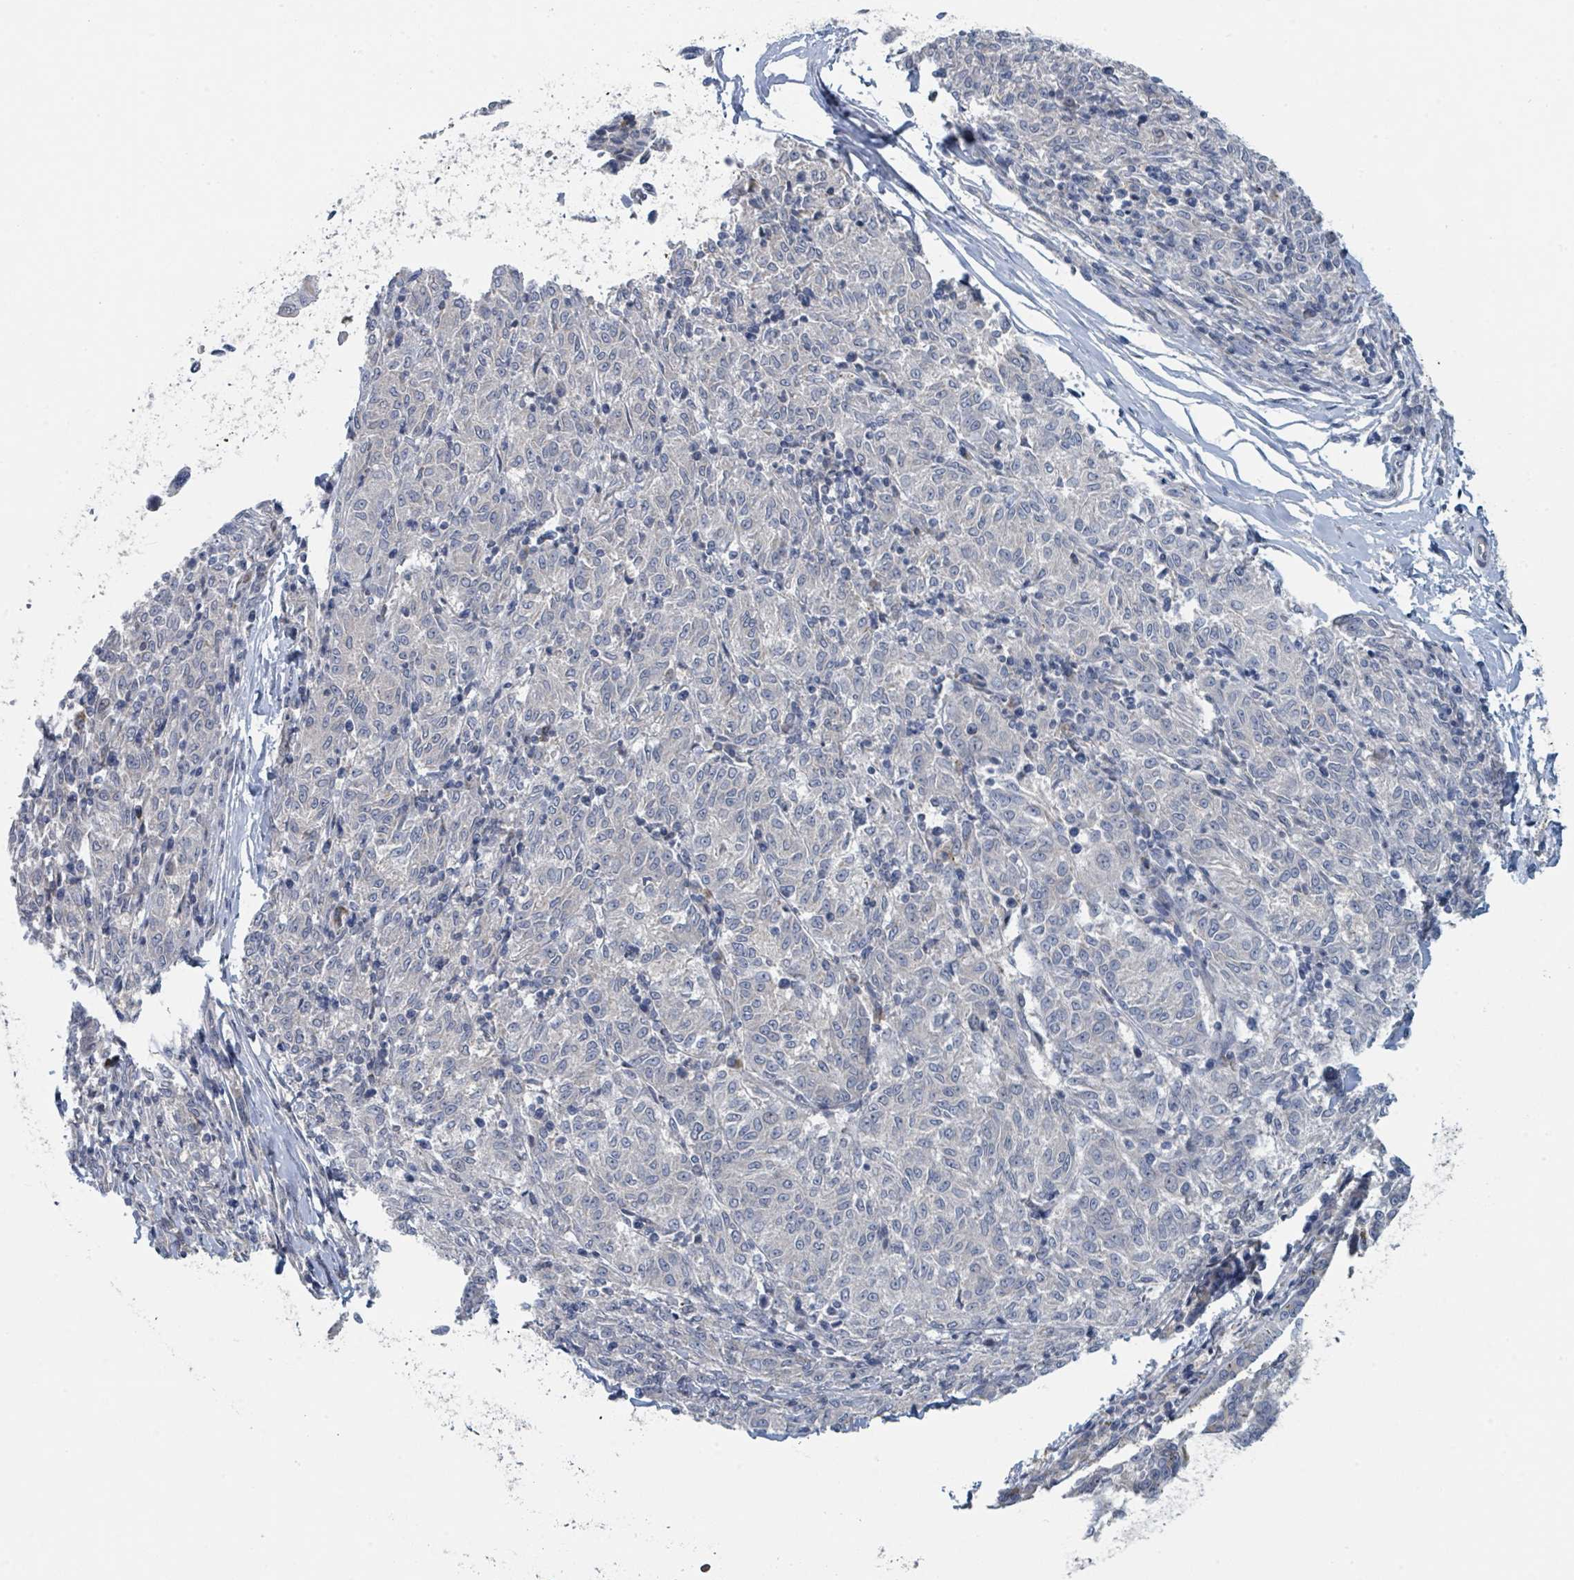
{"staining": {"intensity": "negative", "quantity": "none", "location": "none"}, "tissue": "melanoma", "cell_type": "Tumor cells", "image_type": "cancer", "snomed": [{"axis": "morphology", "description": "Malignant melanoma, NOS"}, {"axis": "topography", "description": "Skin"}], "caption": "There is no significant positivity in tumor cells of melanoma.", "gene": "ANKRD55", "patient": {"sex": "female", "age": 72}}